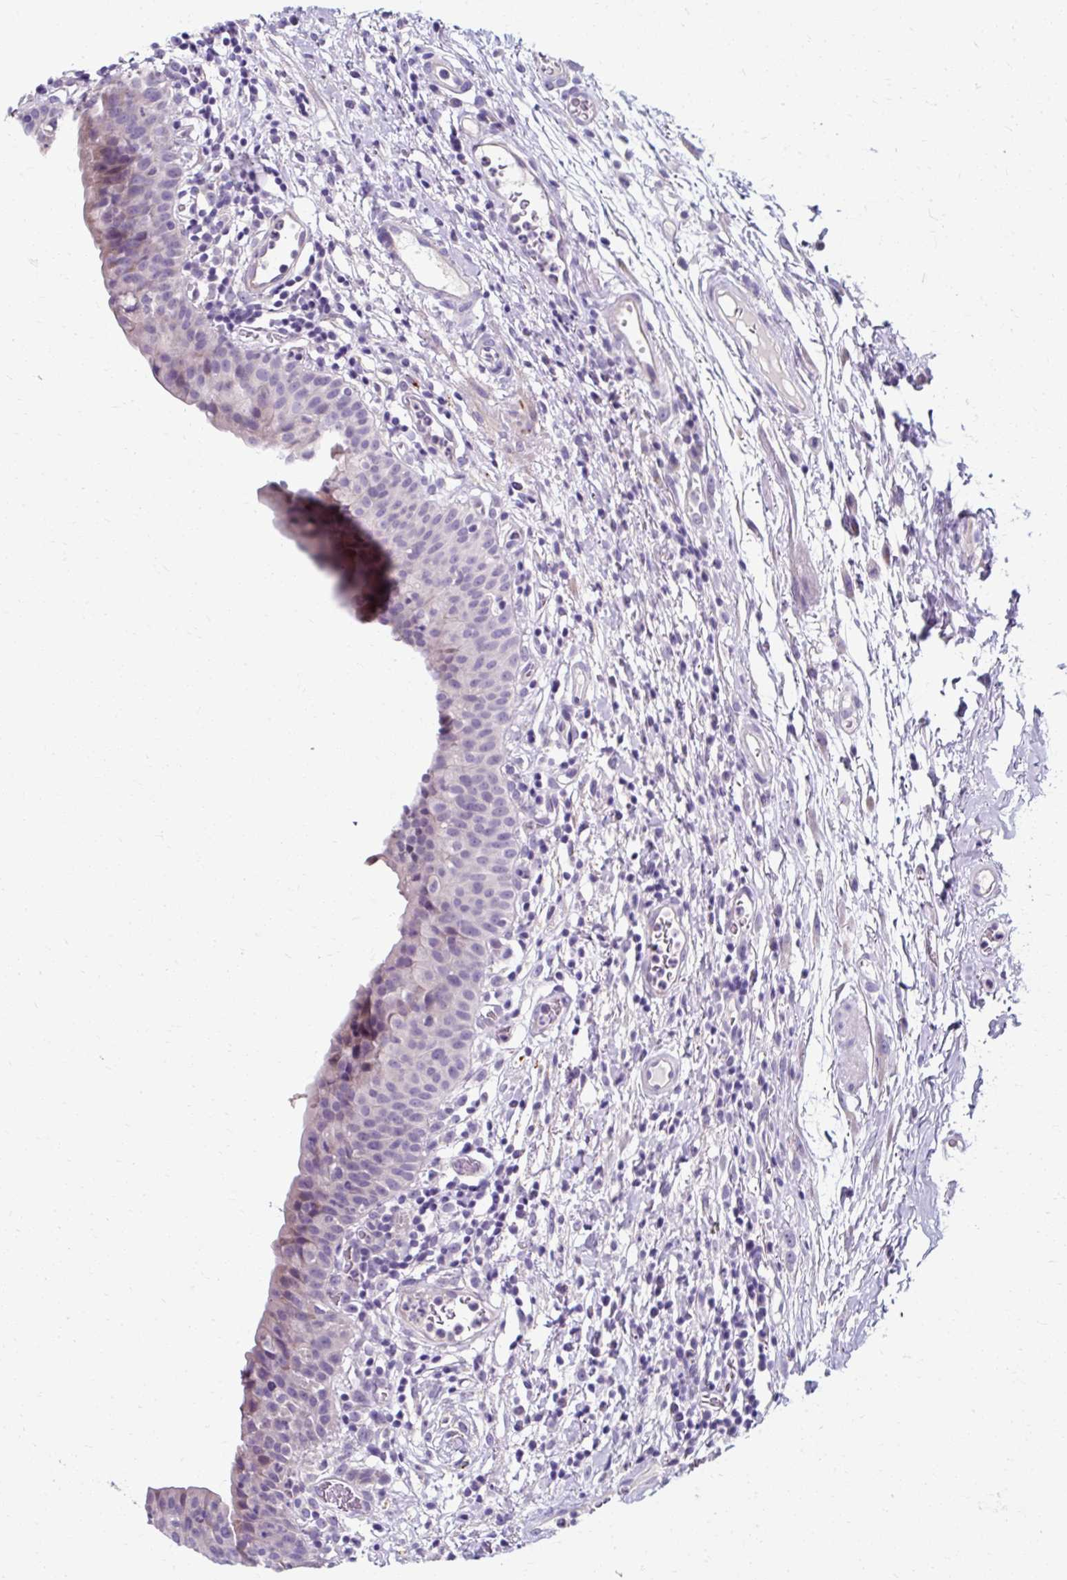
{"staining": {"intensity": "negative", "quantity": "none", "location": "none"}, "tissue": "urinary bladder", "cell_type": "Urothelial cells", "image_type": "normal", "snomed": [{"axis": "morphology", "description": "Normal tissue, NOS"}, {"axis": "morphology", "description": "Inflammation, NOS"}, {"axis": "topography", "description": "Urinary bladder"}], "caption": "DAB immunohistochemical staining of benign urinary bladder shows no significant positivity in urothelial cells.", "gene": "ZNF555", "patient": {"sex": "male", "age": 57}}